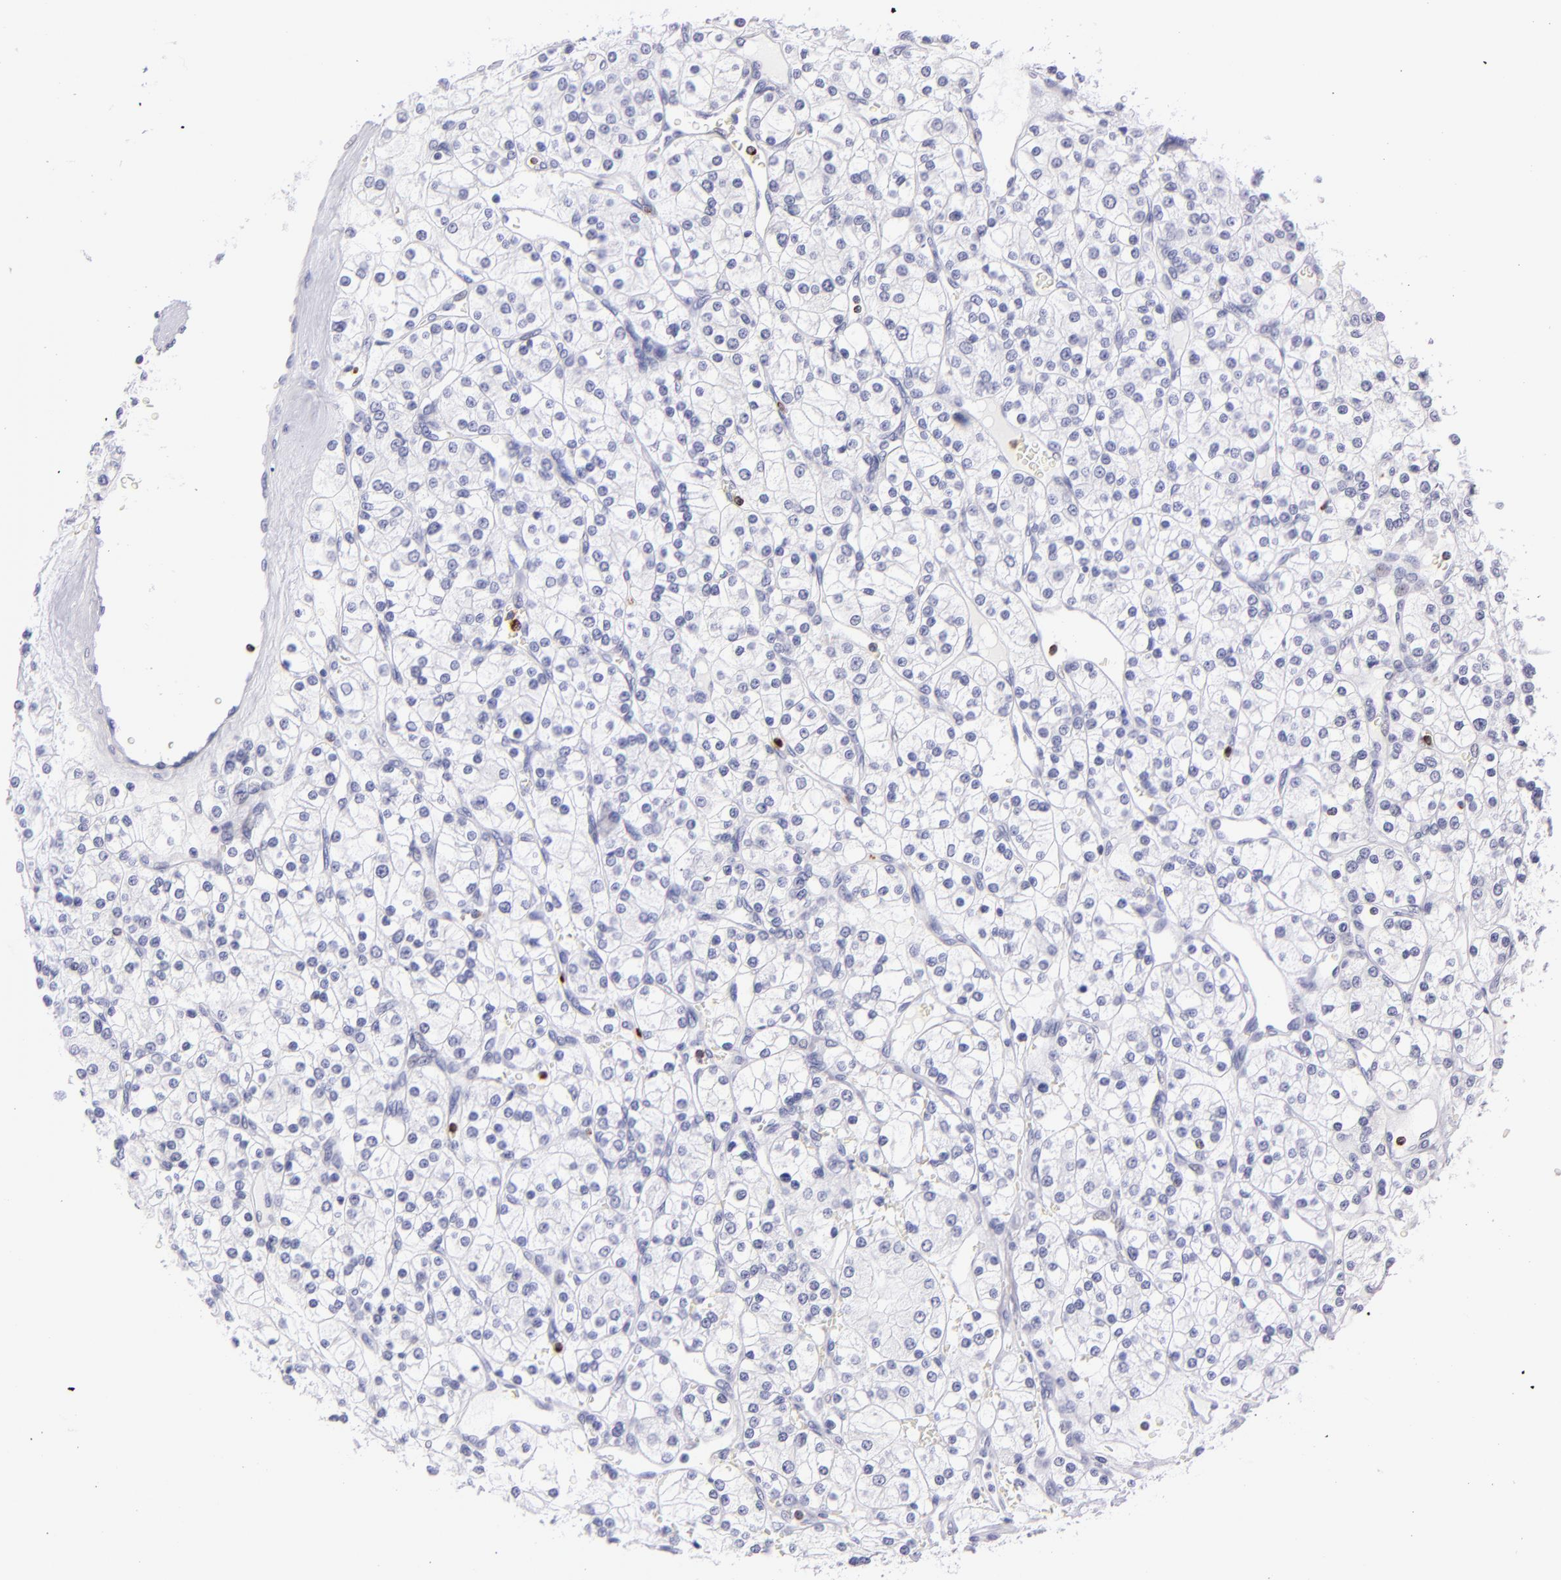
{"staining": {"intensity": "negative", "quantity": "none", "location": "none"}, "tissue": "renal cancer", "cell_type": "Tumor cells", "image_type": "cancer", "snomed": [{"axis": "morphology", "description": "Adenocarcinoma, NOS"}, {"axis": "topography", "description": "Kidney"}], "caption": "IHC image of neoplastic tissue: renal adenocarcinoma stained with DAB demonstrates no significant protein expression in tumor cells. (Stains: DAB immunohistochemistry with hematoxylin counter stain, Microscopy: brightfield microscopy at high magnification).", "gene": "PRF1", "patient": {"sex": "female", "age": 62}}